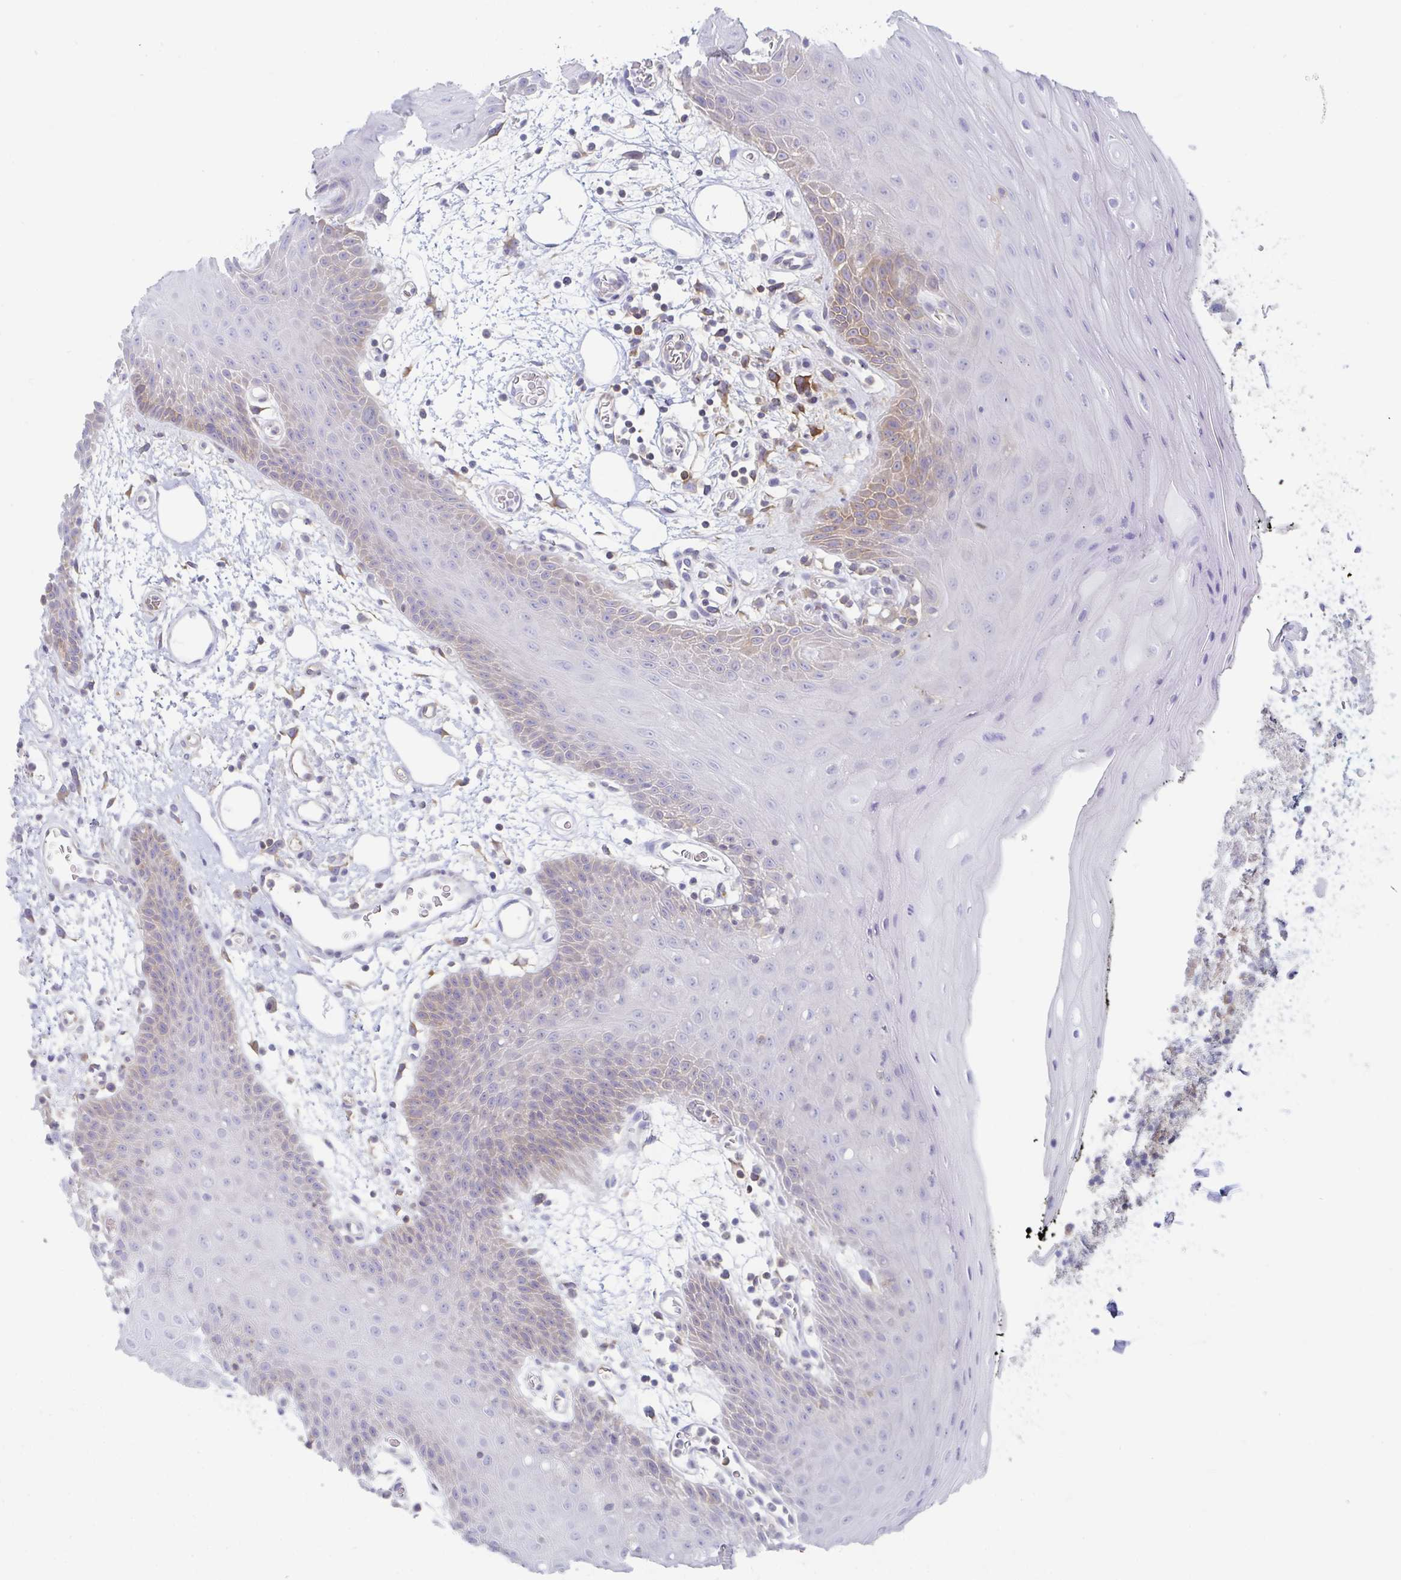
{"staining": {"intensity": "moderate", "quantity": "<25%", "location": "cytoplasmic/membranous"}, "tissue": "oral mucosa", "cell_type": "Squamous epithelial cells", "image_type": "normal", "snomed": [{"axis": "morphology", "description": "Normal tissue, NOS"}, {"axis": "topography", "description": "Oral tissue"}], "caption": "IHC micrograph of normal oral mucosa: oral mucosa stained using IHC shows low levels of moderate protein expression localized specifically in the cytoplasmic/membranous of squamous epithelial cells, appearing as a cytoplasmic/membranous brown color.", "gene": "AMPD2", "patient": {"sex": "female", "age": 59}}